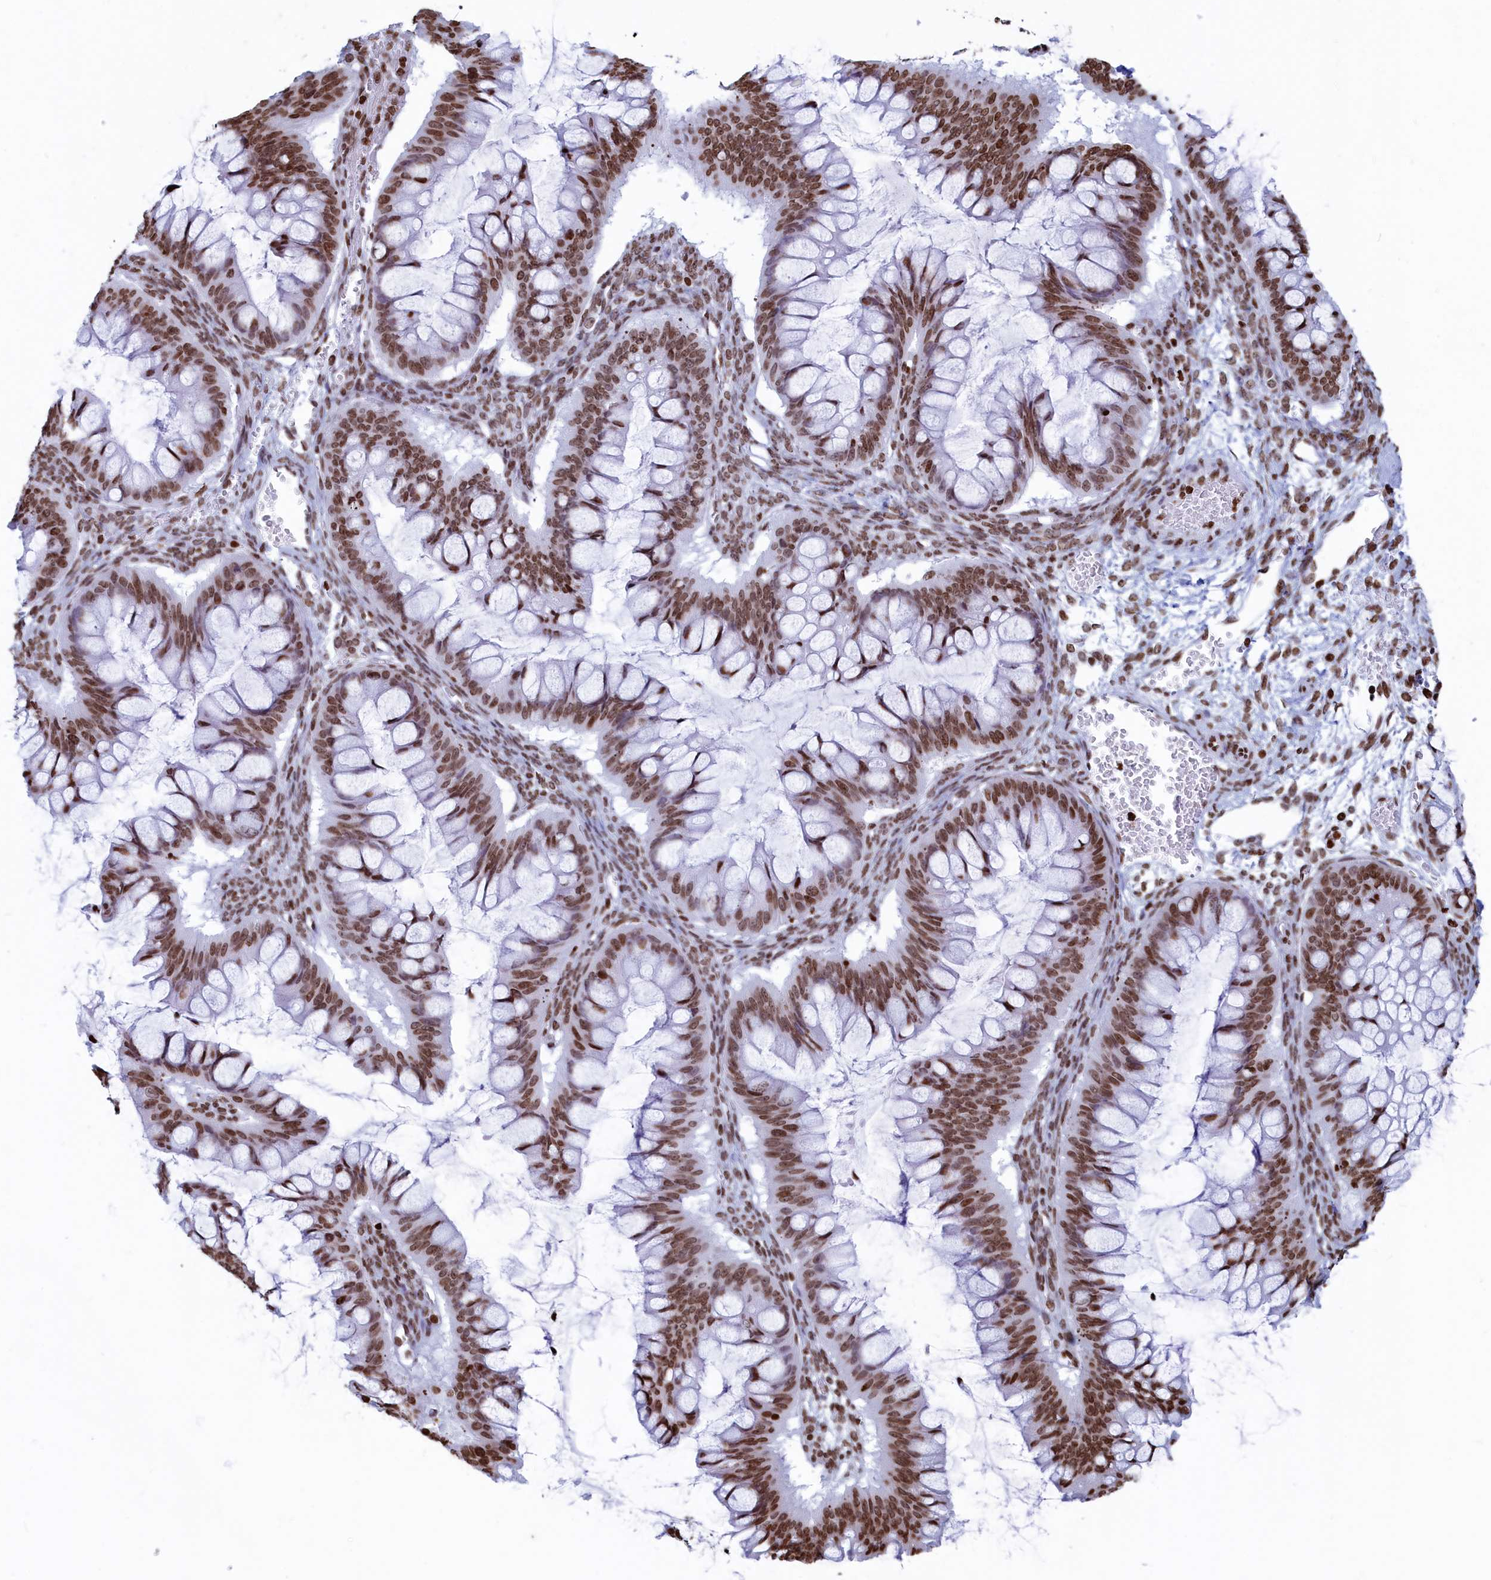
{"staining": {"intensity": "moderate", "quantity": ">75%", "location": "nuclear"}, "tissue": "ovarian cancer", "cell_type": "Tumor cells", "image_type": "cancer", "snomed": [{"axis": "morphology", "description": "Cystadenocarcinoma, mucinous, NOS"}, {"axis": "topography", "description": "Ovary"}], "caption": "Protein positivity by immunohistochemistry (IHC) displays moderate nuclear expression in approximately >75% of tumor cells in ovarian mucinous cystadenocarcinoma. (IHC, brightfield microscopy, high magnification).", "gene": "APOBEC3A", "patient": {"sex": "female", "age": 73}}